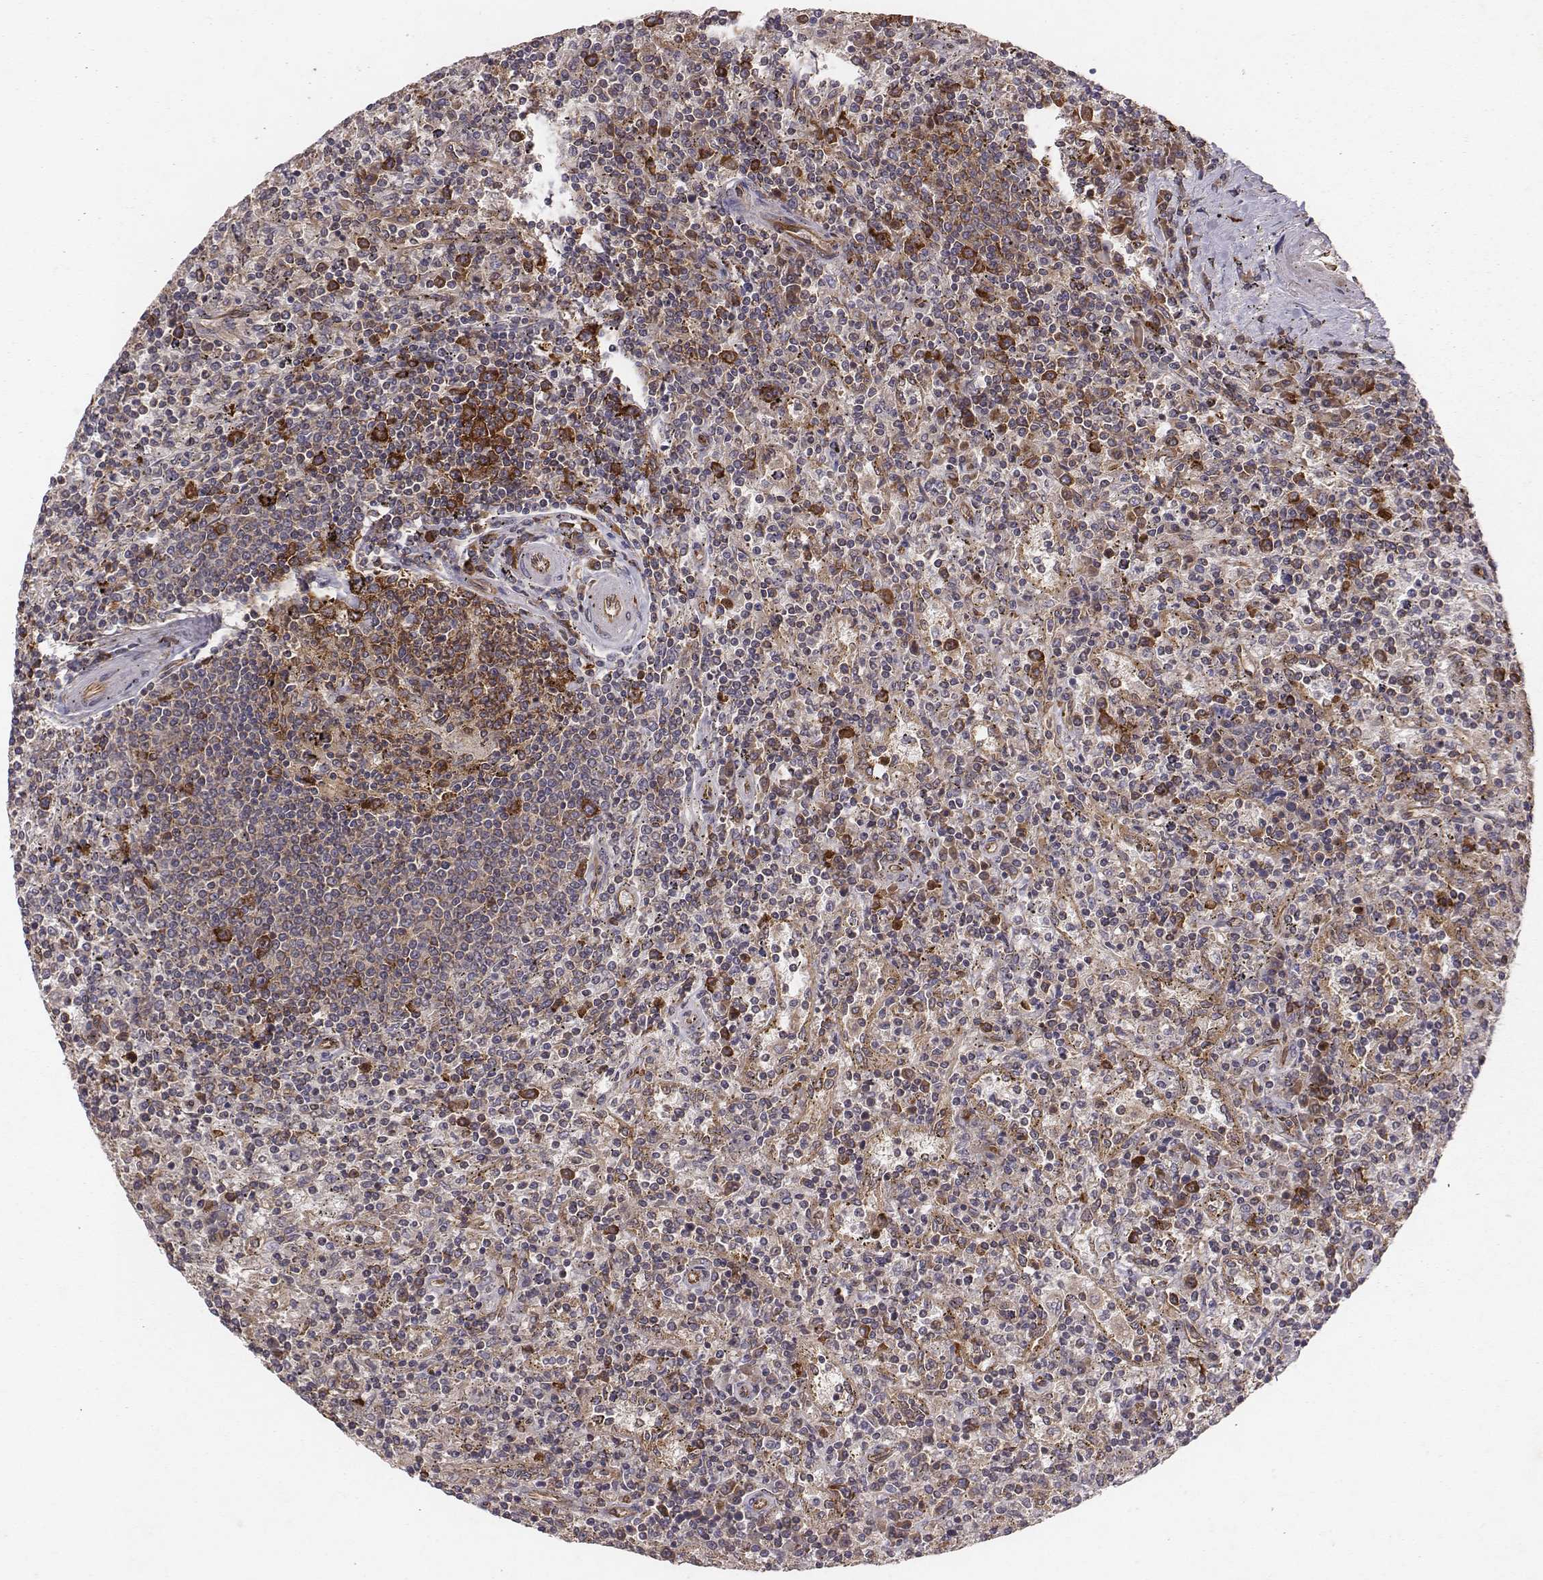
{"staining": {"intensity": "strong", "quantity": ">75%", "location": "cytoplasmic/membranous"}, "tissue": "lymphoma", "cell_type": "Tumor cells", "image_type": "cancer", "snomed": [{"axis": "morphology", "description": "Malignant lymphoma, non-Hodgkin's type, Low grade"}, {"axis": "topography", "description": "Spleen"}], "caption": "Immunohistochemical staining of human lymphoma reveals high levels of strong cytoplasmic/membranous expression in about >75% of tumor cells.", "gene": "TXLNA", "patient": {"sex": "male", "age": 62}}